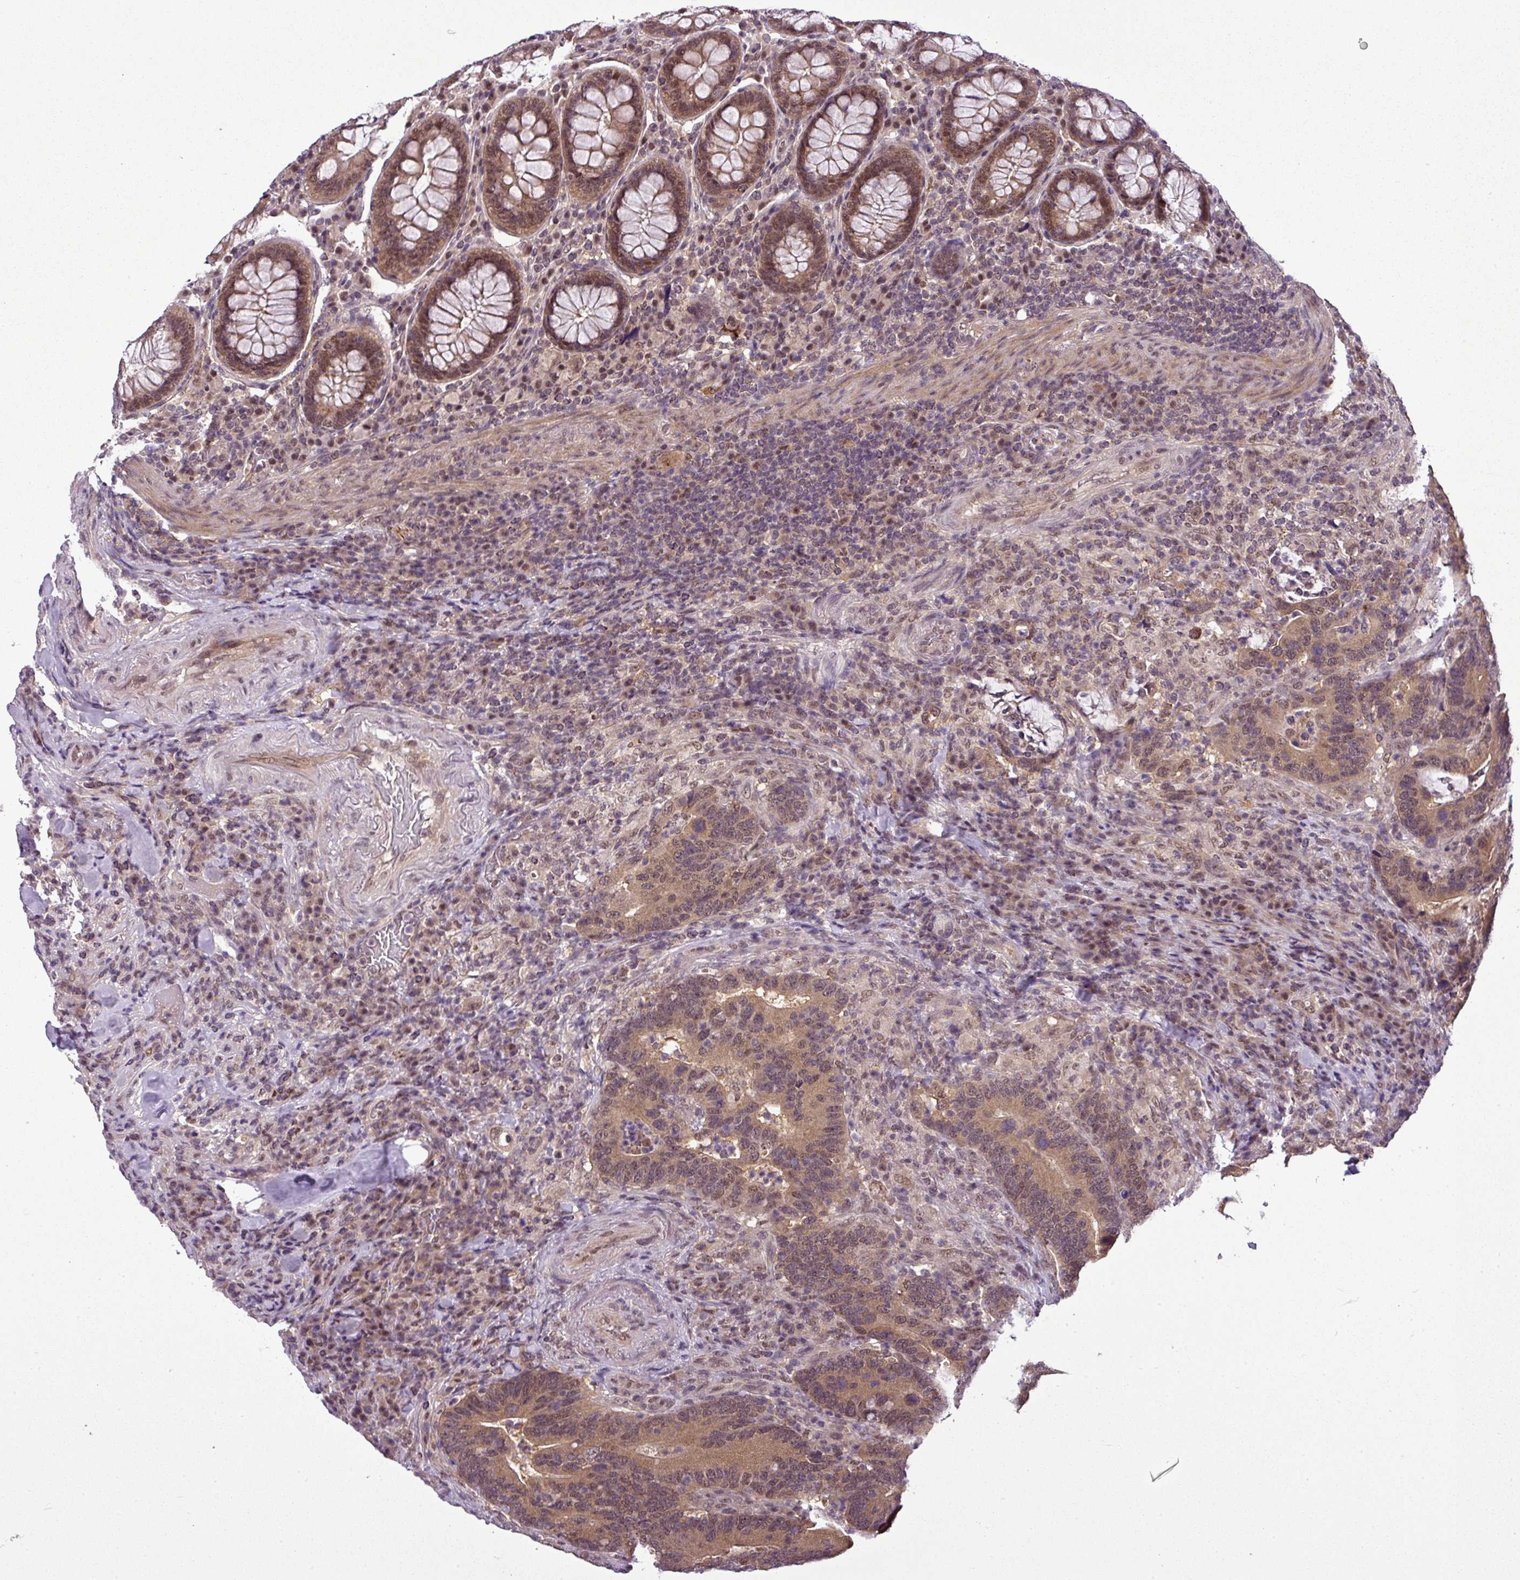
{"staining": {"intensity": "moderate", "quantity": ">75%", "location": "cytoplasmic/membranous,nuclear"}, "tissue": "colorectal cancer", "cell_type": "Tumor cells", "image_type": "cancer", "snomed": [{"axis": "morphology", "description": "Adenocarcinoma, NOS"}, {"axis": "topography", "description": "Colon"}], "caption": "High-magnification brightfield microscopy of colorectal adenocarcinoma stained with DAB (3,3'-diaminobenzidine) (brown) and counterstained with hematoxylin (blue). tumor cells exhibit moderate cytoplasmic/membranous and nuclear staining is appreciated in about>75% of cells. (DAB (3,3'-diaminobenzidine) = brown stain, brightfield microscopy at high magnification).", "gene": "MFHAS1", "patient": {"sex": "female", "age": 66}}